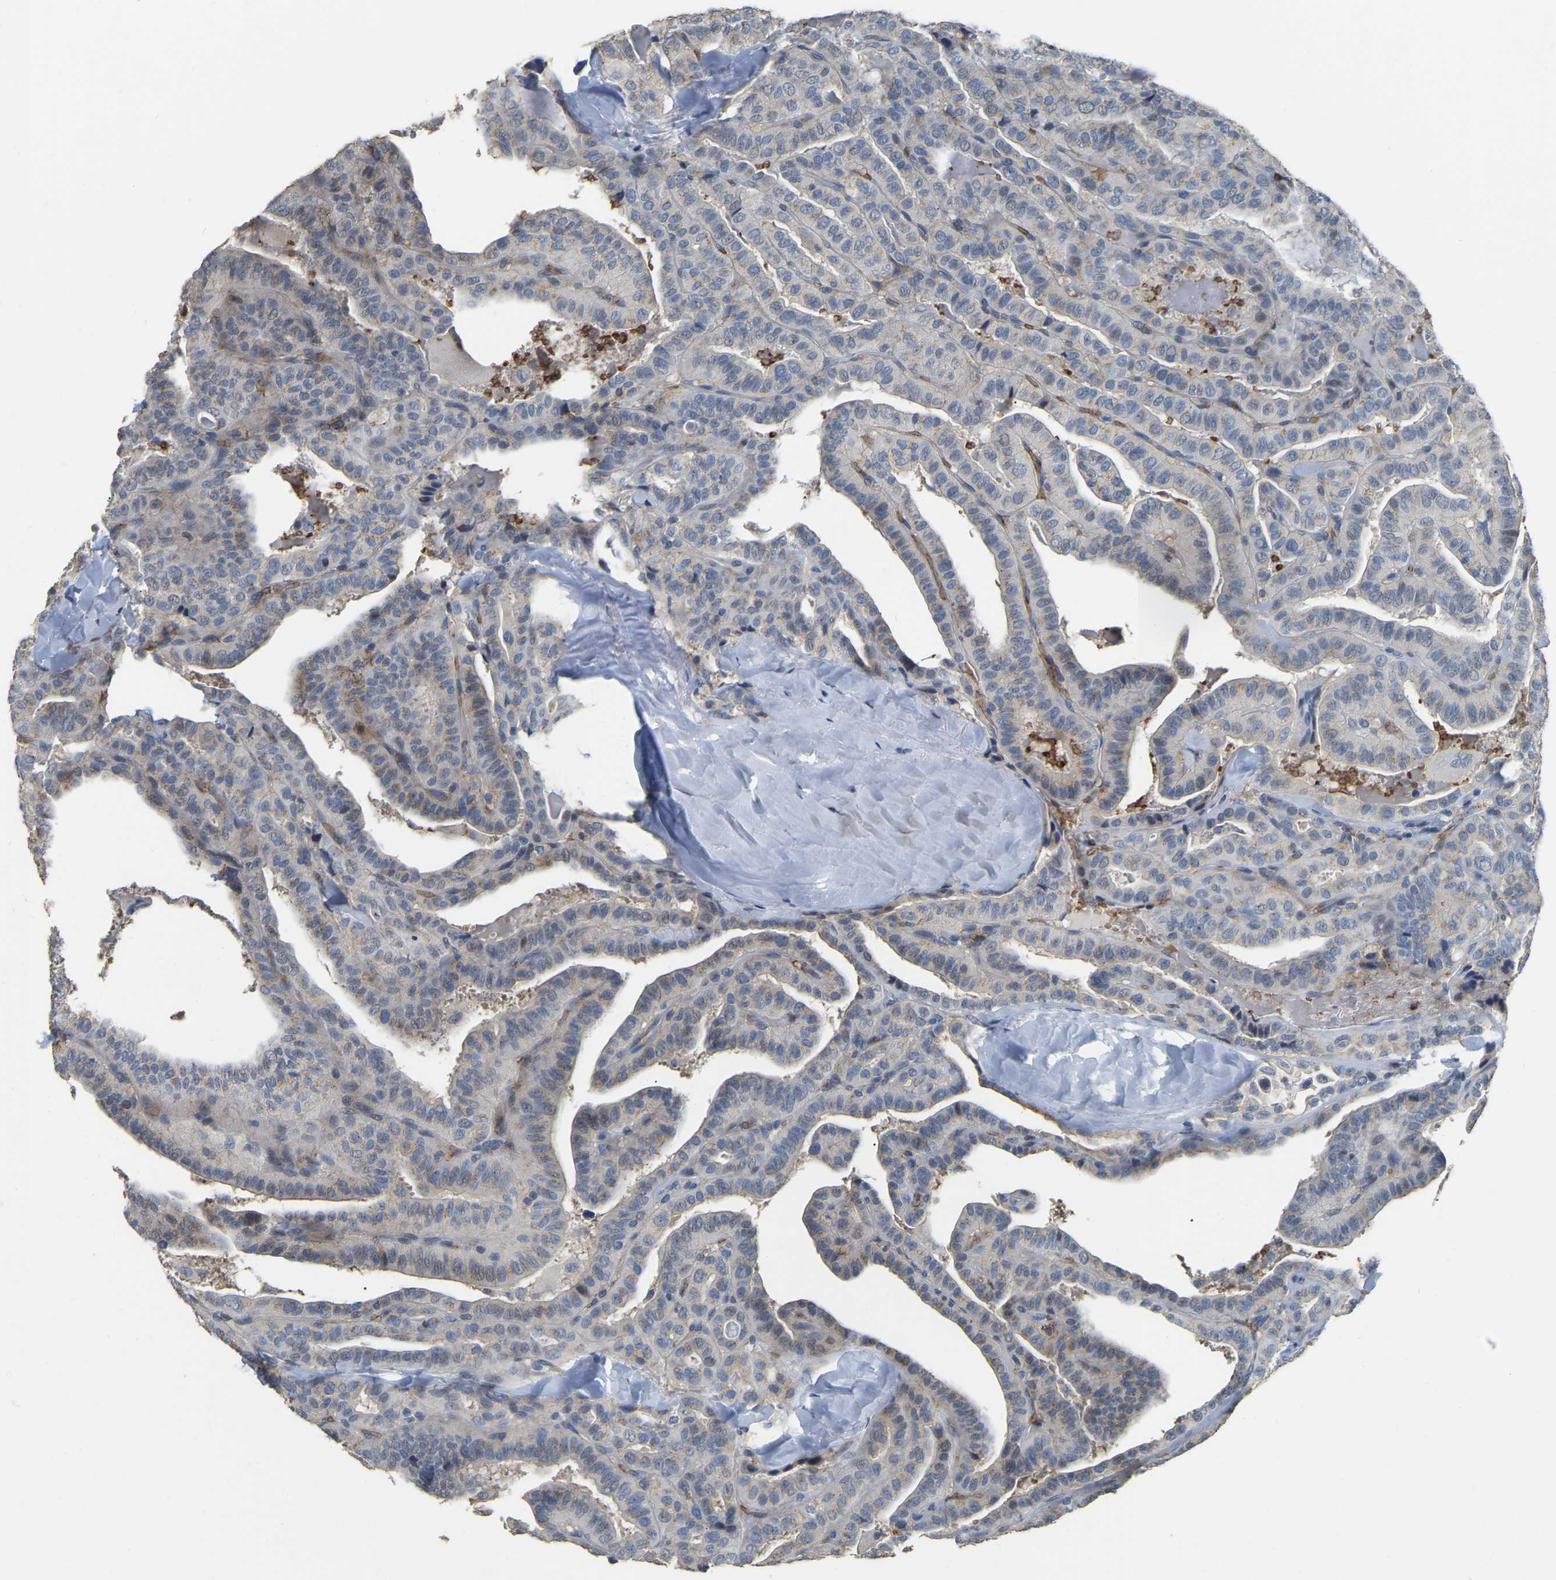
{"staining": {"intensity": "weak", "quantity": "<25%", "location": "cytoplasmic/membranous"}, "tissue": "thyroid cancer", "cell_type": "Tumor cells", "image_type": "cancer", "snomed": [{"axis": "morphology", "description": "Papillary adenocarcinoma, NOS"}, {"axis": "topography", "description": "Thyroid gland"}], "caption": "High power microscopy histopathology image of an IHC micrograph of thyroid cancer, revealing no significant expression in tumor cells.", "gene": "CFAP298", "patient": {"sex": "male", "age": 77}}